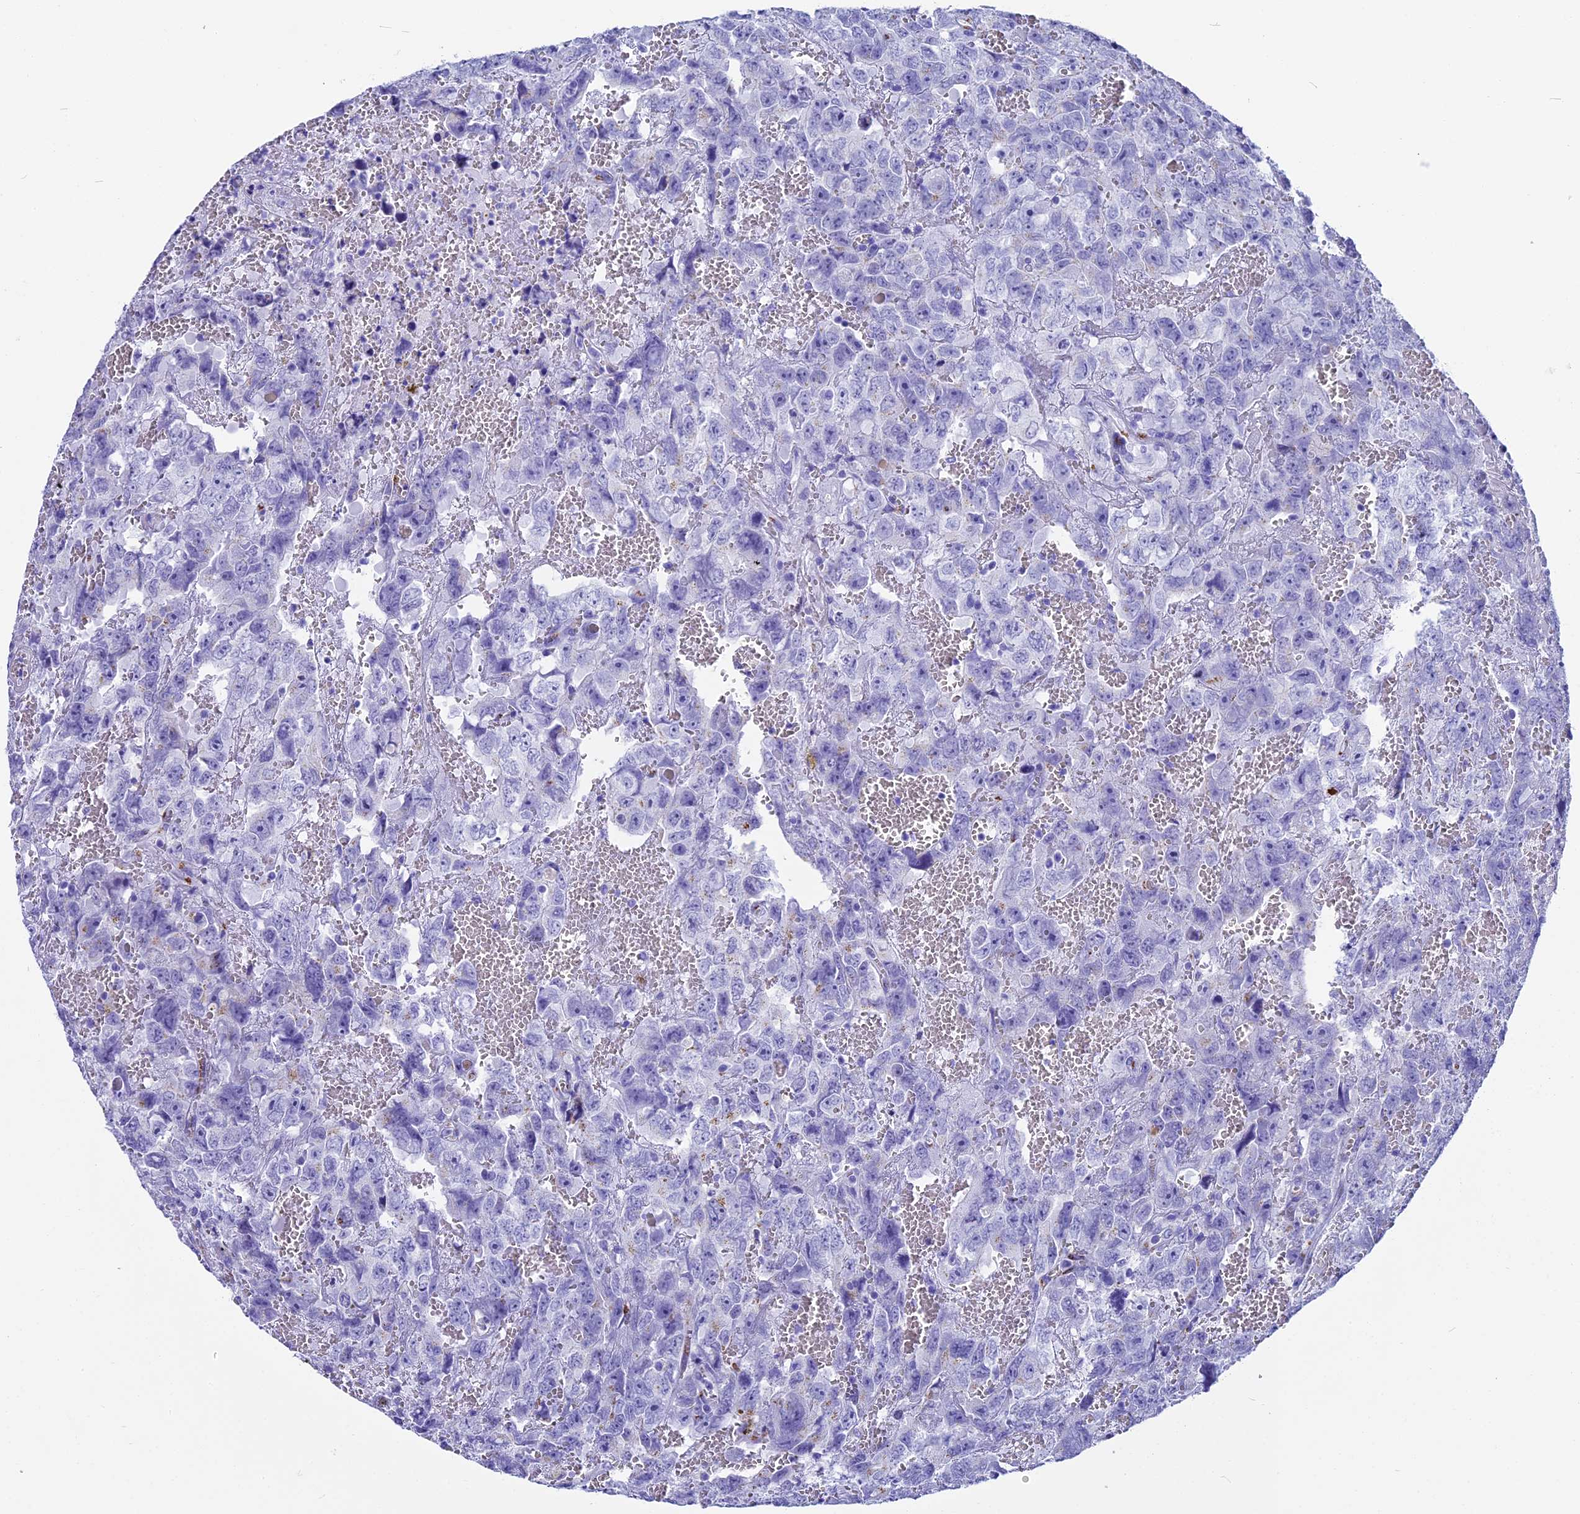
{"staining": {"intensity": "negative", "quantity": "none", "location": "none"}, "tissue": "testis cancer", "cell_type": "Tumor cells", "image_type": "cancer", "snomed": [{"axis": "morphology", "description": "Carcinoma, Embryonal, NOS"}, {"axis": "topography", "description": "Testis"}], "caption": "Human testis cancer (embryonal carcinoma) stained for a protein using immunohistochemistry (IHC) exhibits no positivity in tumor cells.", "gene": "AP3B2", "patient": {"sex": "male", "age": 45}}